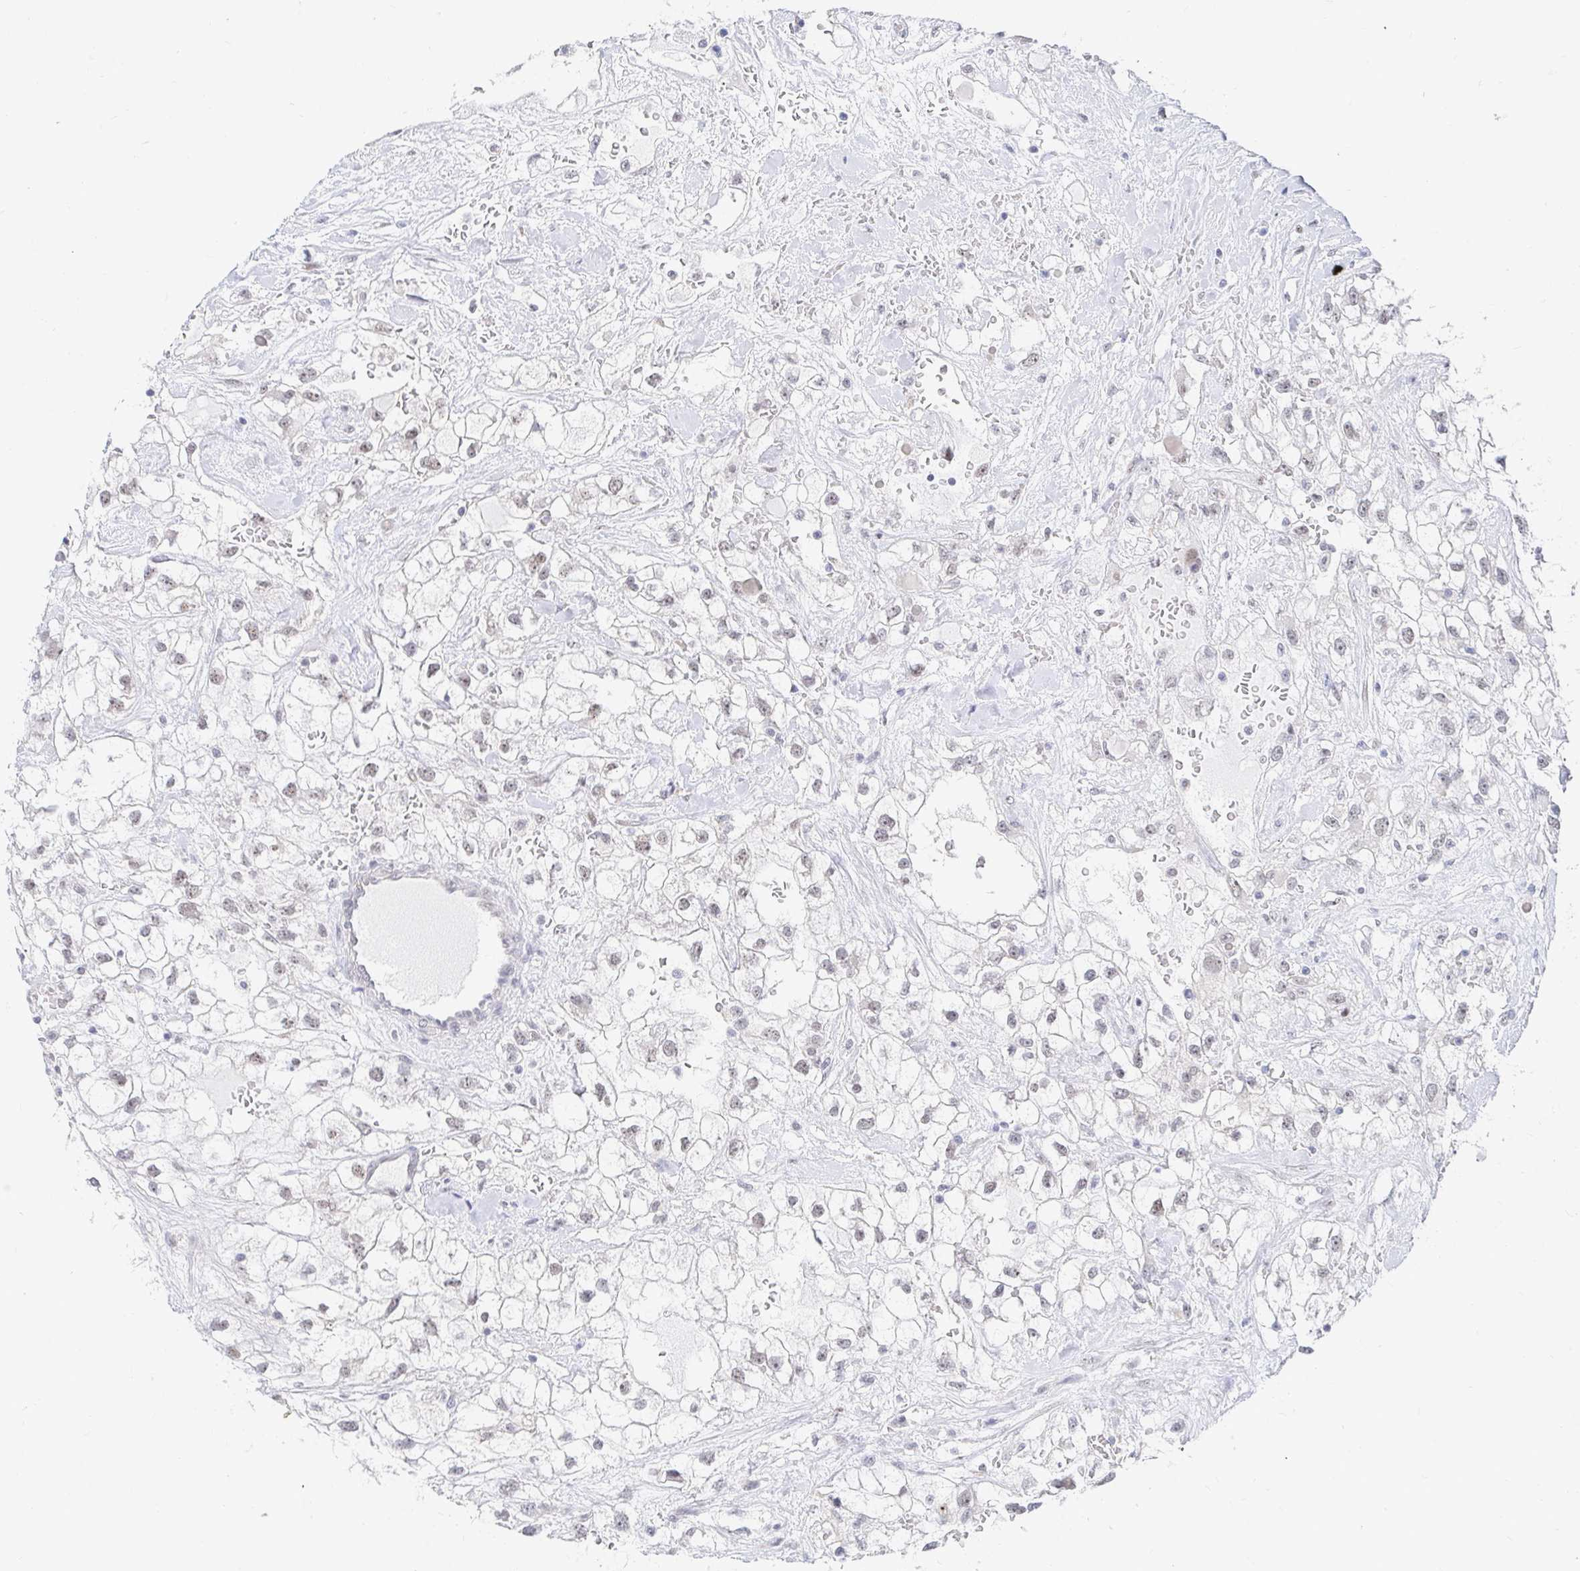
{"staining": {"intensity": "weak", "quantity": "25%-75%", "location": "nuclear"}, "tissue": "renal cancer", "cell_type": "Tumor cells", "image_type": "cancer", "snomed": [{"axis": "morphology", "description": "Adenocarcinoma, NOS"}, {"axis": "topography", "description": "Kidney"}], "caption": "Immunohistochemical staining of renal cancer demonstrates weak nuclear protein positivity in approximately 25%-75% of tumor cells. (DAB (3,3'-diaminobenzidine) = brown stain, brightfield microscopy at high magnification).", "gene": "COL28A1", "patient": {"sex": "male", "age": 59}}